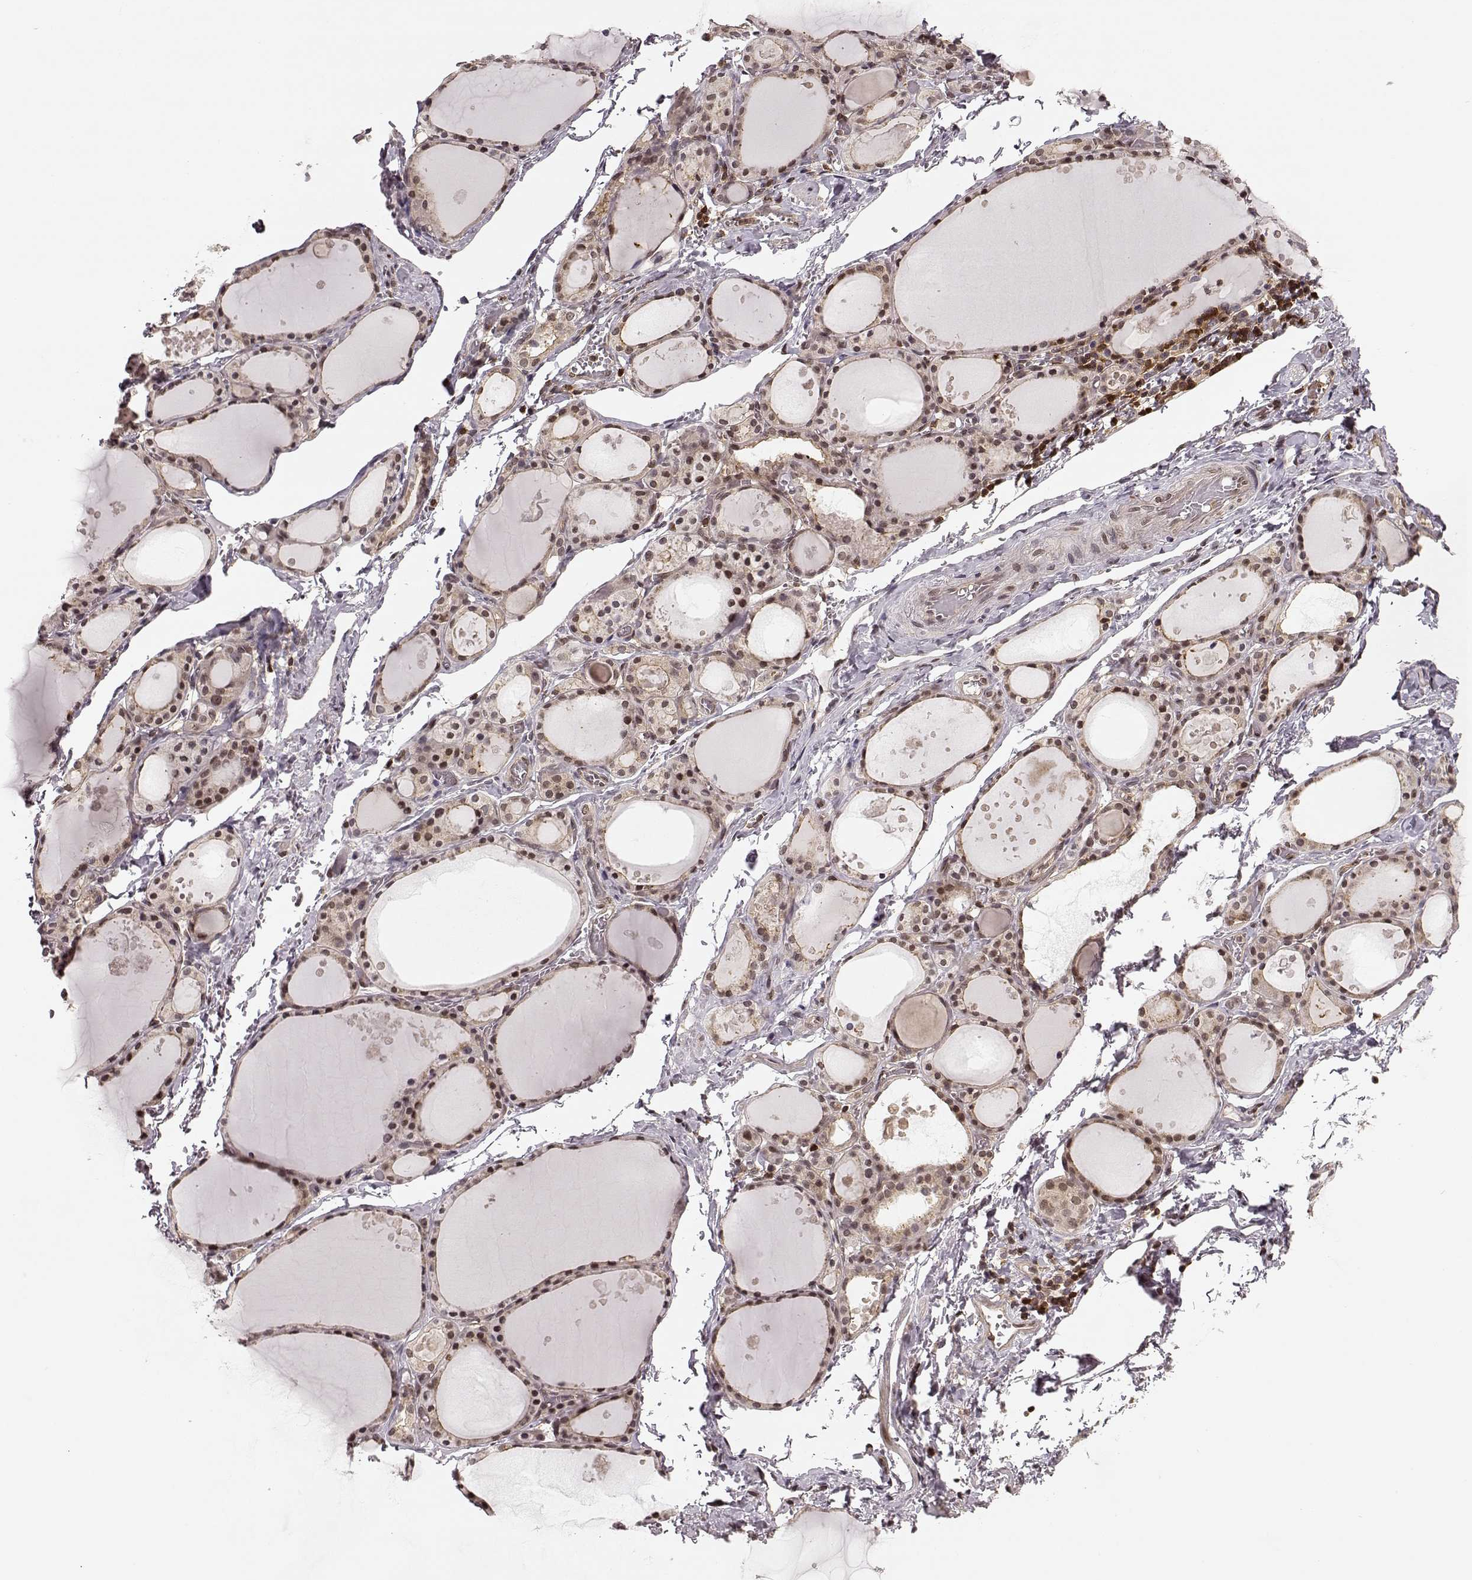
{"staining": {"intensity": "weak", "quantity": ">75%", "location": "cytoplasmic/membranous,nuclear"}, "tissue": "thyroid gland", "cell_type": "Glandular cells", "image_type": "normal", "snomed": [{"axis": "morphology", "description": "Normal tissue, NOS"}, {"axis": "topography", "description": "Thyroid gland"}], "caption": "Immunohistochemical staining of benign human thyroid gland exhibits weak cytoplasmic/membranous,nuclear protein positivity in about >75% of glandular cells.", "gene": "MFSD1", "patient": {"sex": "male", "age": 68}}